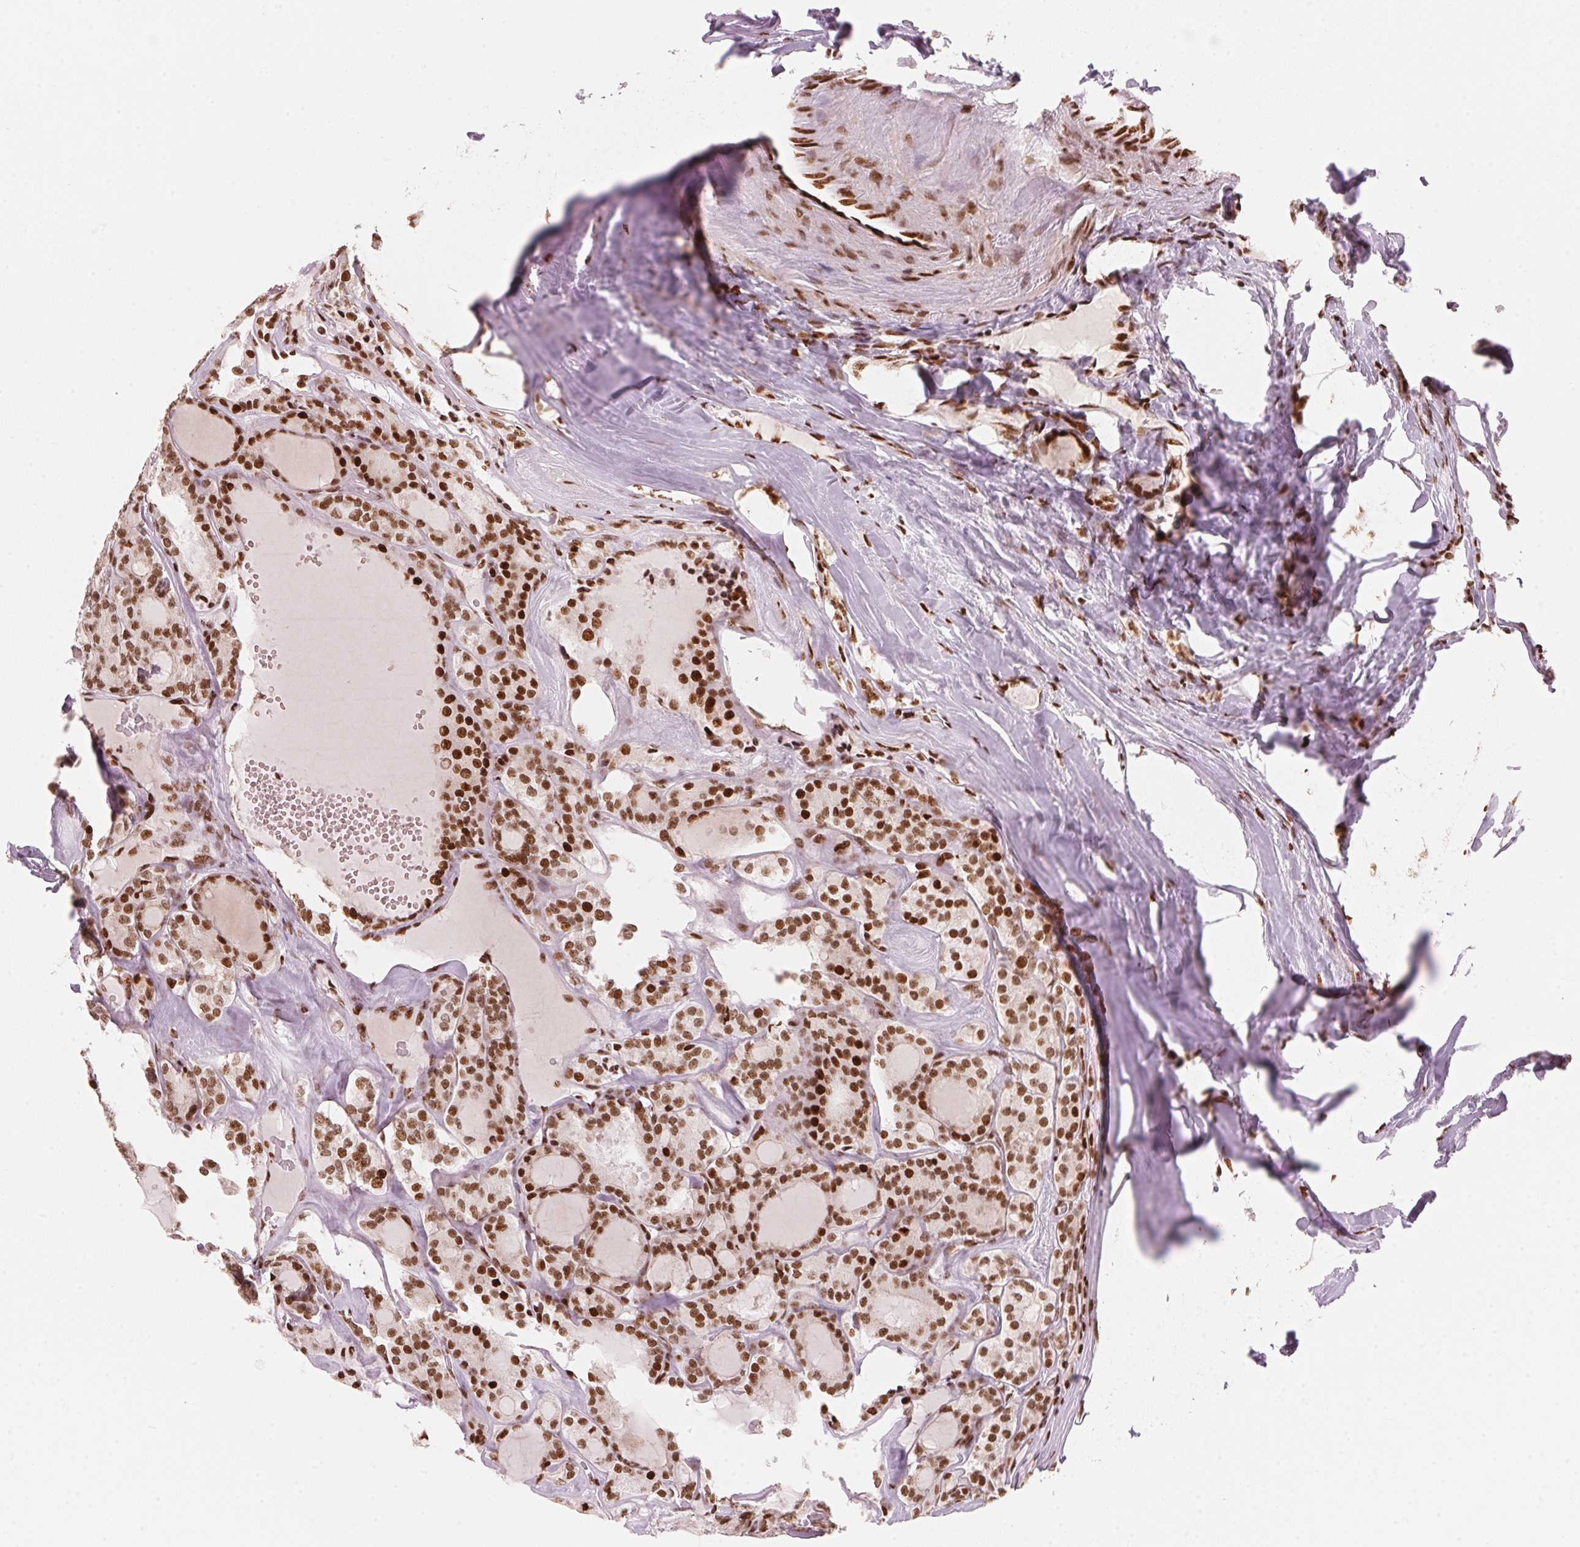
{"staining": {"intensity": "strong", "quantity": ">75%", "location": "nuclear"}, "tissue": "thyroid cancer", "cell_type": "Tumor cells", "image_type": "cancer", "snomed": [{"axis": "morphology", "description": "Follicular adenoma carcinoma, NOS"}, {"axis": "topography", "description": "Thyroid gland"}], "caption": "Thyroid follicular adenoma carcinoma stained with a protein marker displays strong staining in tumor cells.", "gene": "NXF1", "patient": {"sex": "male", "age": 74}}